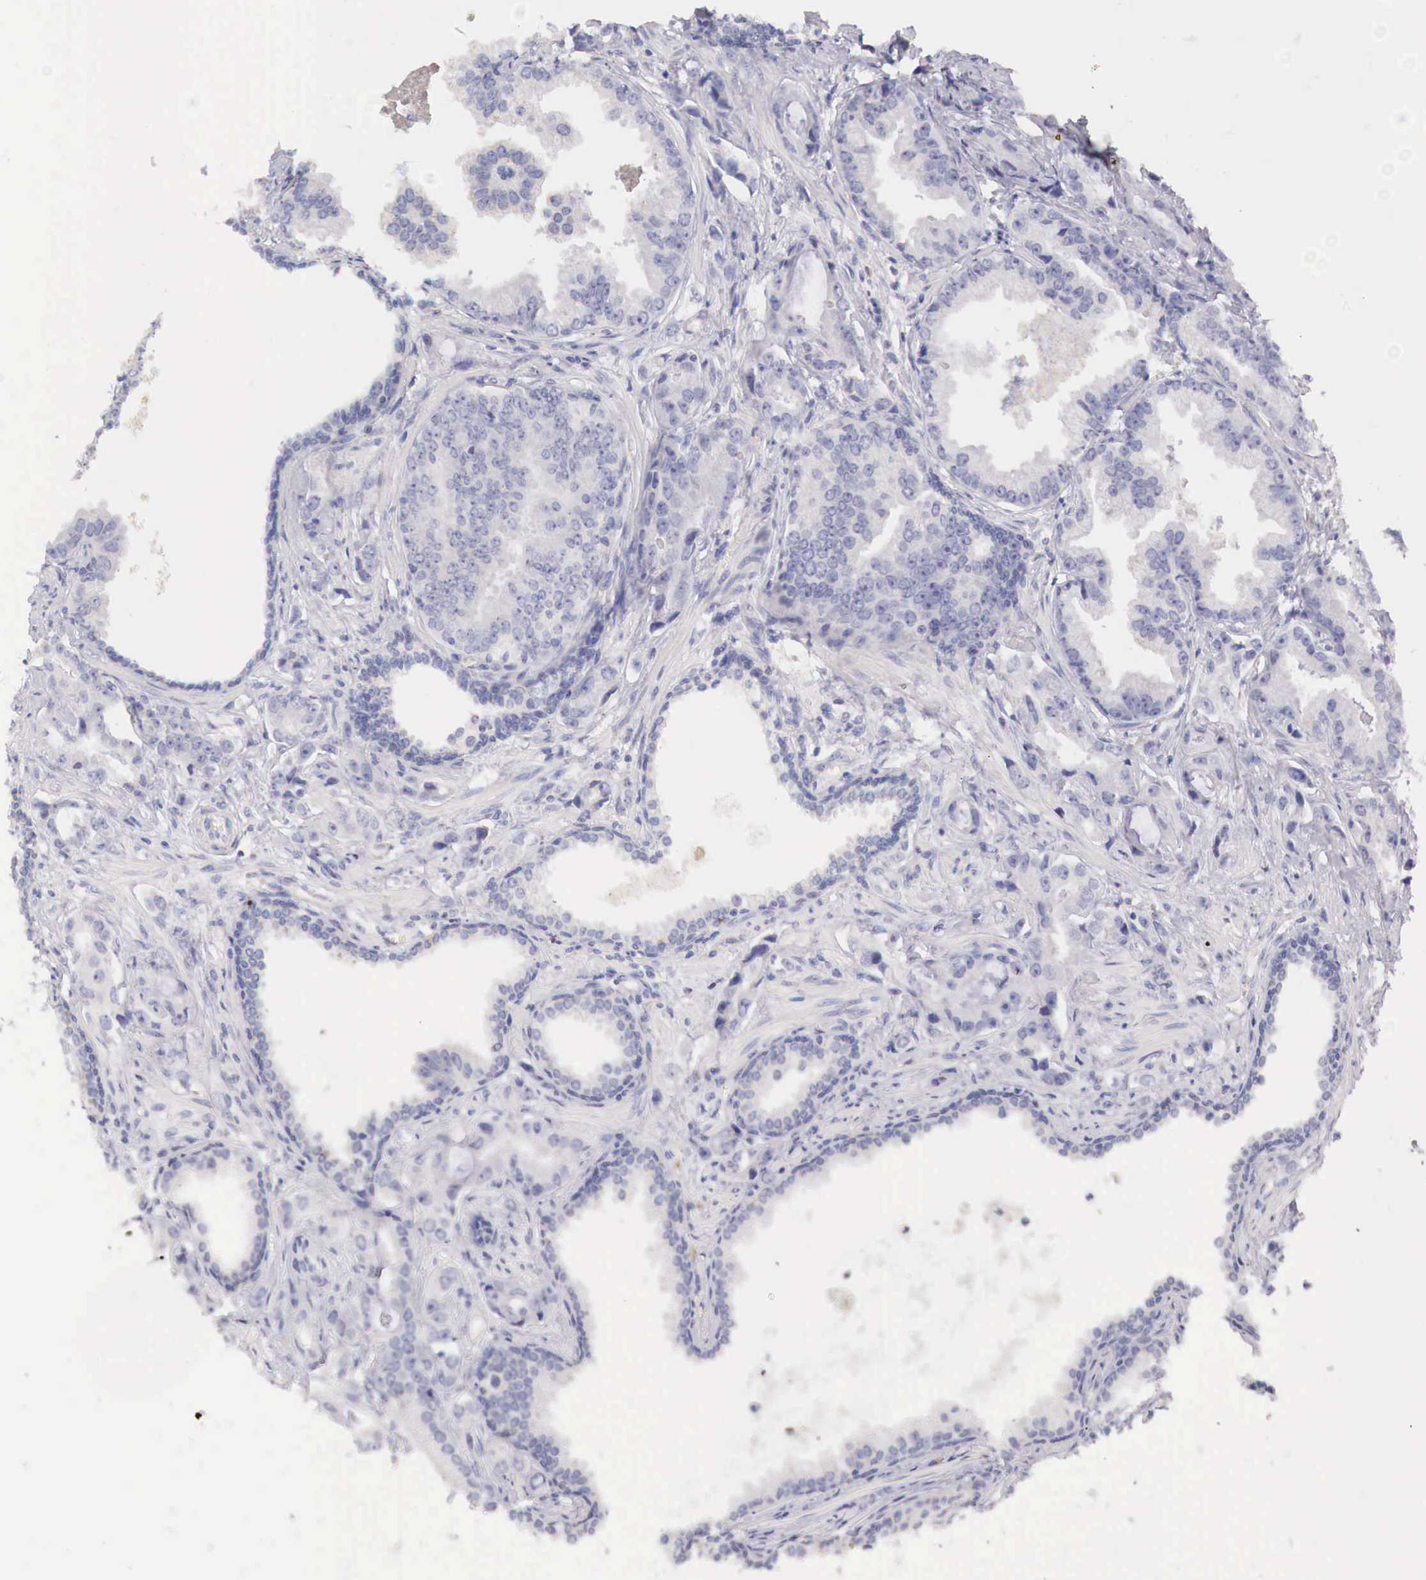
{"staining": {"intensity": "negative", "quantity": "none", "location": "none"}, "tissue": "prostate cancer", "cell_type": "Tumor cells", "image_type": "cancer", "snomed": [{"axis": "morphology", "description": "Adenocarcinoma, Low grade"}, {"axis": "topography", "description": "Prostate"}], "caption": "Prostate cancer stained for a protein using IHC demonstrates no staining tumor cells.", "gene": "ITIH6", "patient": {"sex": "male", "age": 65}}